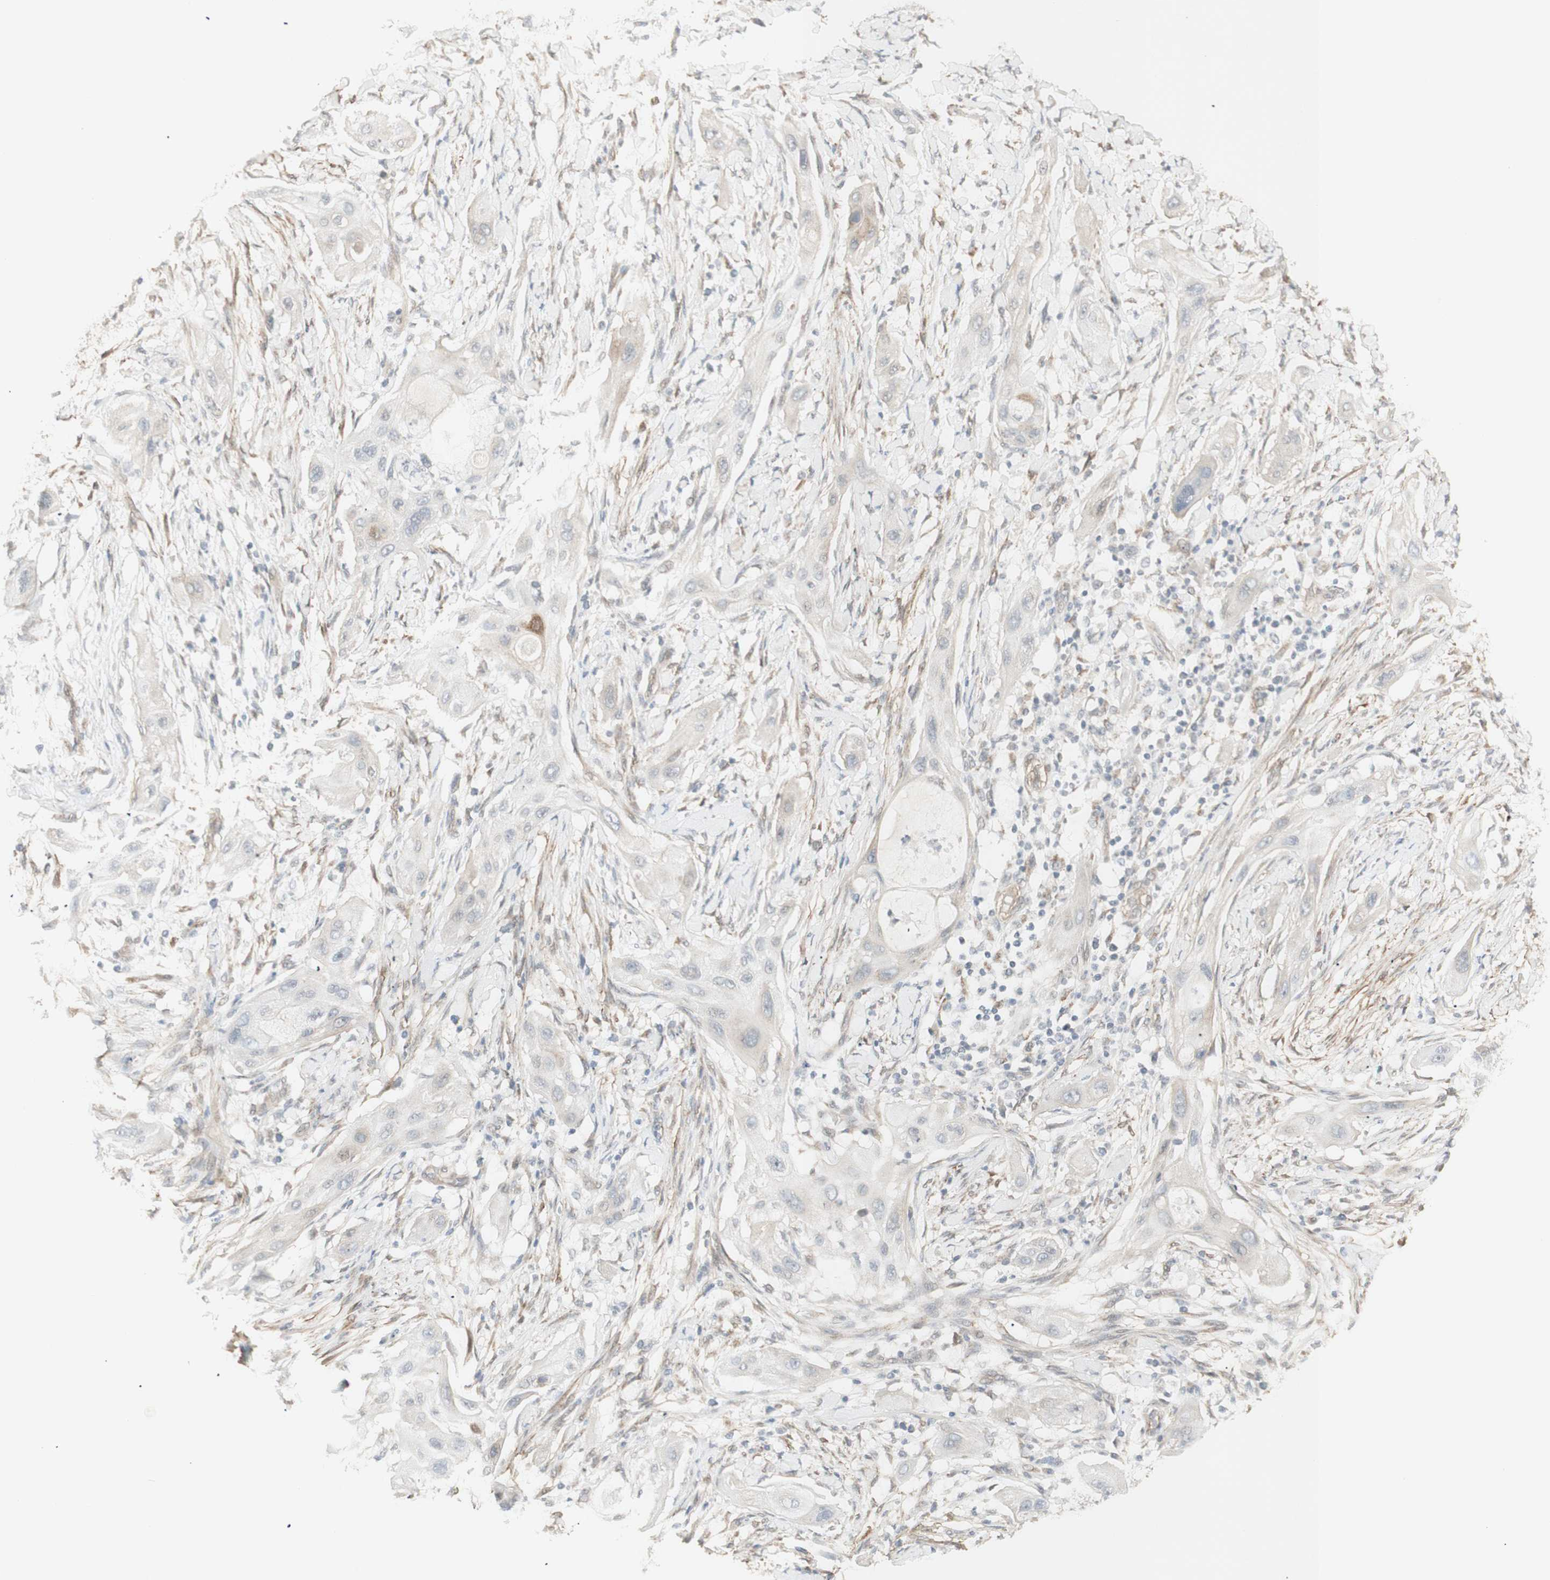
{"staining": {"intensity": "weak", "quantity": "<25%", "location": "cytoplasmic/membranous"}, "tissue": "lung cancer", "cell_type": "Tumor cells", "image_type": "cancer", "snomed": [{"axis": "morphology", "description": "Squamous cell carcinoma, NOS"}, {"axis": "topography", "description": "Lung"}], "caption": "Lung cancer was stained to show a protein in brown. There is no significant expression in tumor cells. The staining is performed using DAB brown chromogen with nuclei counter-stained in using hematoxylin.", "gene": "CNN3", "patient": {"sex": "female", "age": 47}}